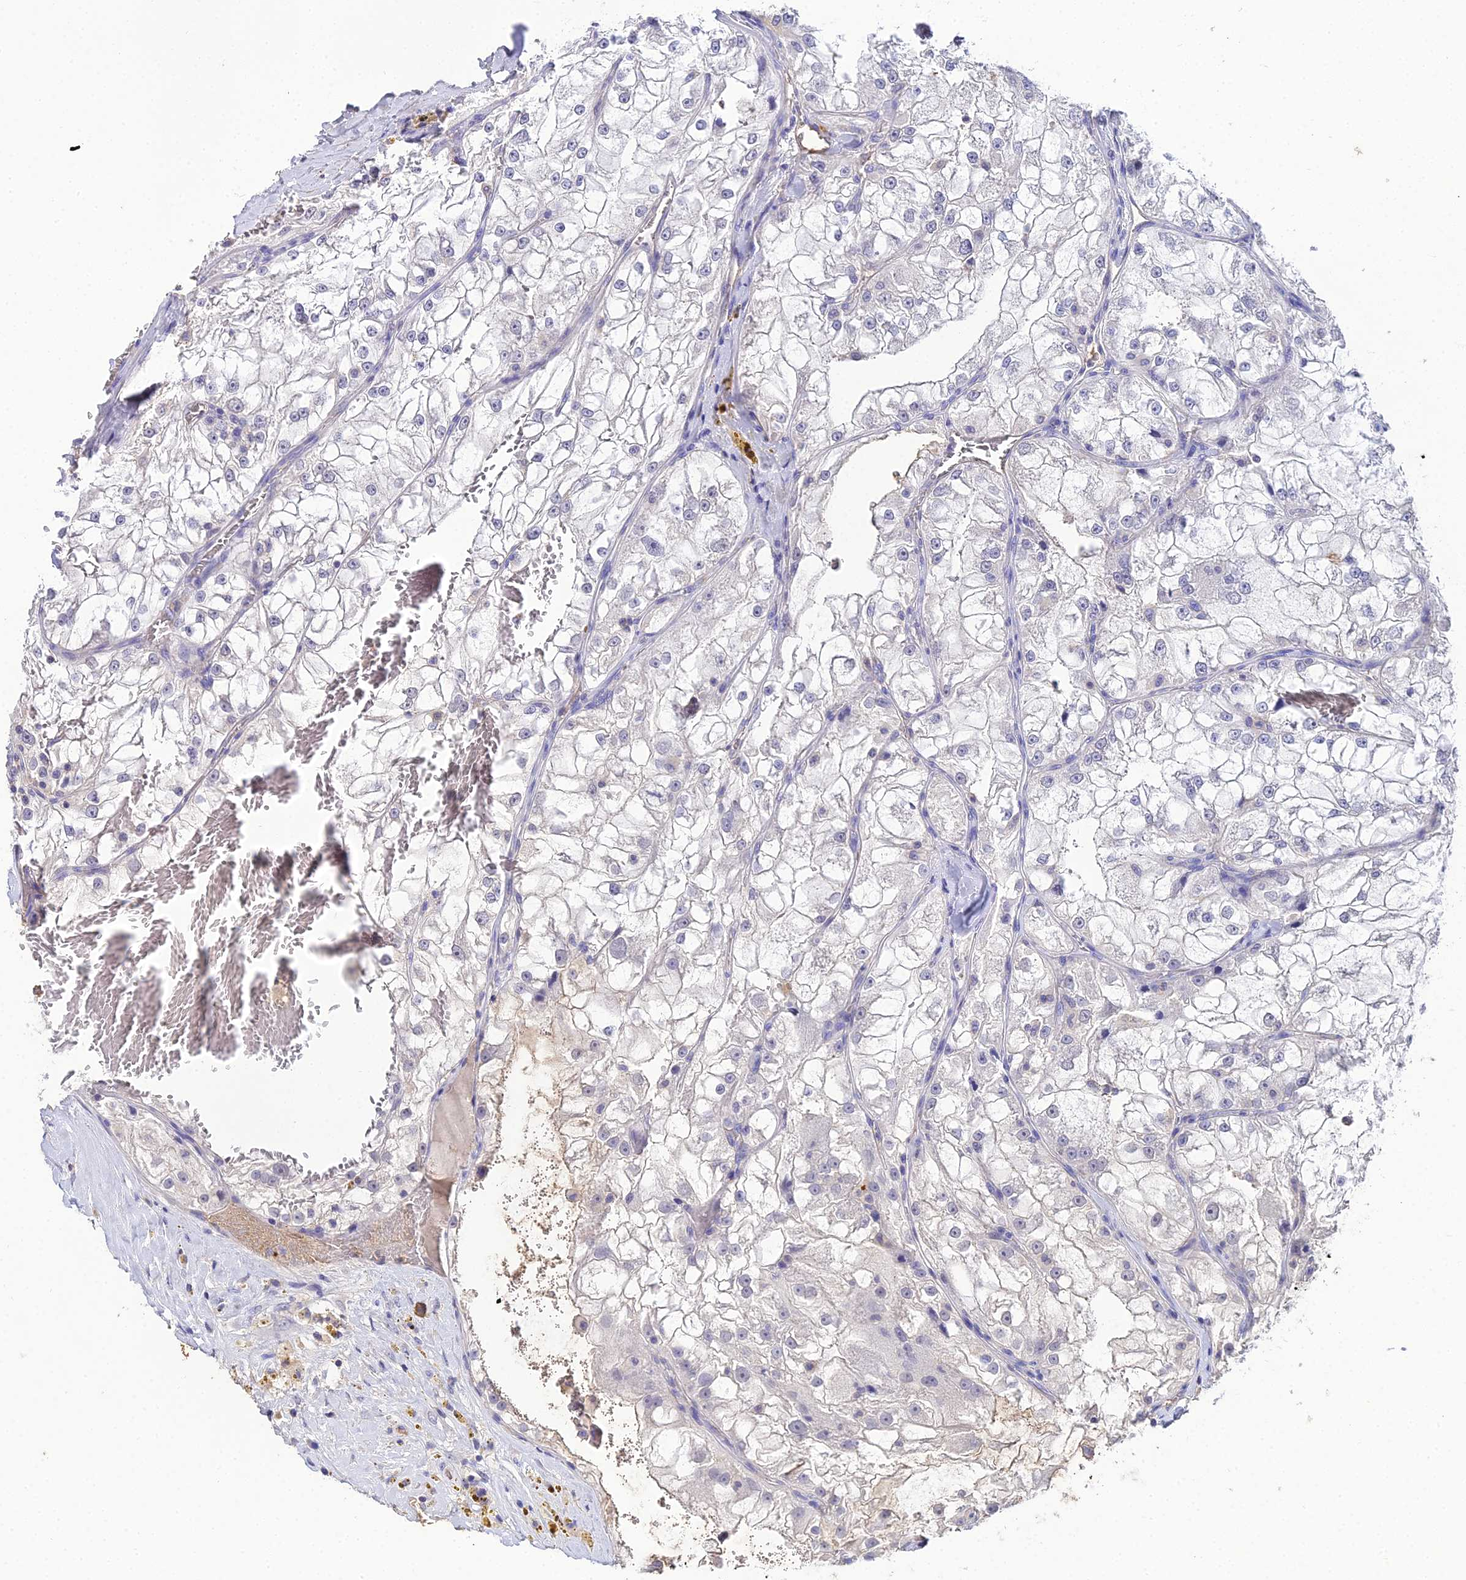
{"staining": {"intensity": "negative", "quantity": "none", "location": "none"}, "tissue": "renal cancer", "cell_type": "Tumor cells", "image_type": "cancer", "snomed": [{"axis": "morphology", "description": "Adenocarcinoma, NOS"}, {"axis": "topography", "description": "Kidney"}], "caption": "Tumor cells are negative for brown protein staining in renal cancer.", "gene": "LSM5", "patient": {"sex": "female", "age": 72}}